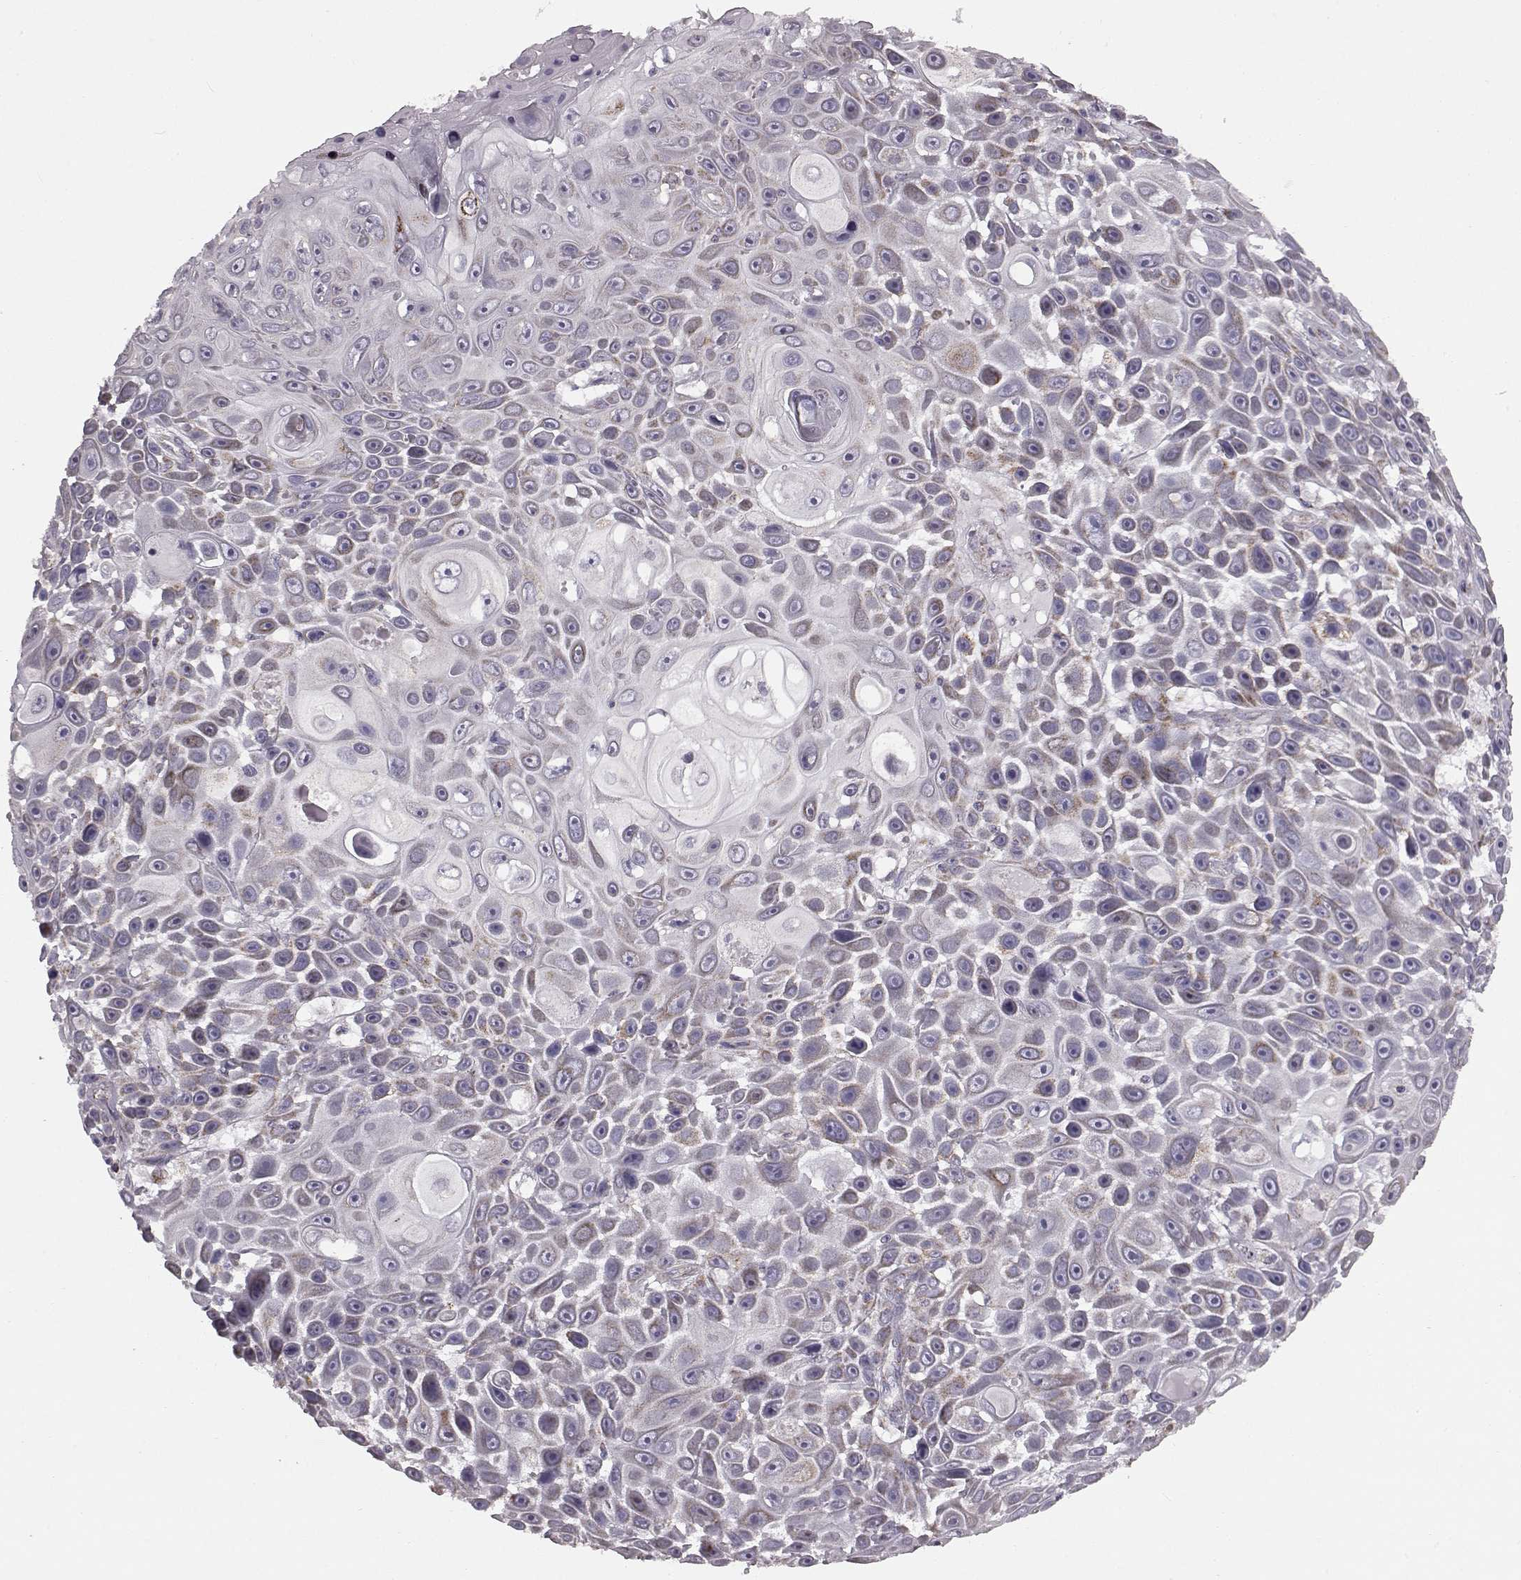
{"staining": {"intensity": "weak", "quantity": "25%-75%", "location": "cytoplasmic/membranous"}, "tissue": "skin cancer", "cell_type": "Tumor cells", "image_type": "cancer", "snomed": [{"axis": "morphology", "description": "Squamous cell carcinoma, NOS"}, {"axis": "topography", "description": "Skin"}], "caption": "There is low levels of weak cytoplasmic/membranous staining in tumor cells of skin cancer (squamous cell carcinoma), as demonstrated by immunohistochemical staining (brown color).", "gene": "FAM8A1", "patient": {"sex": "male", "age": 82}}